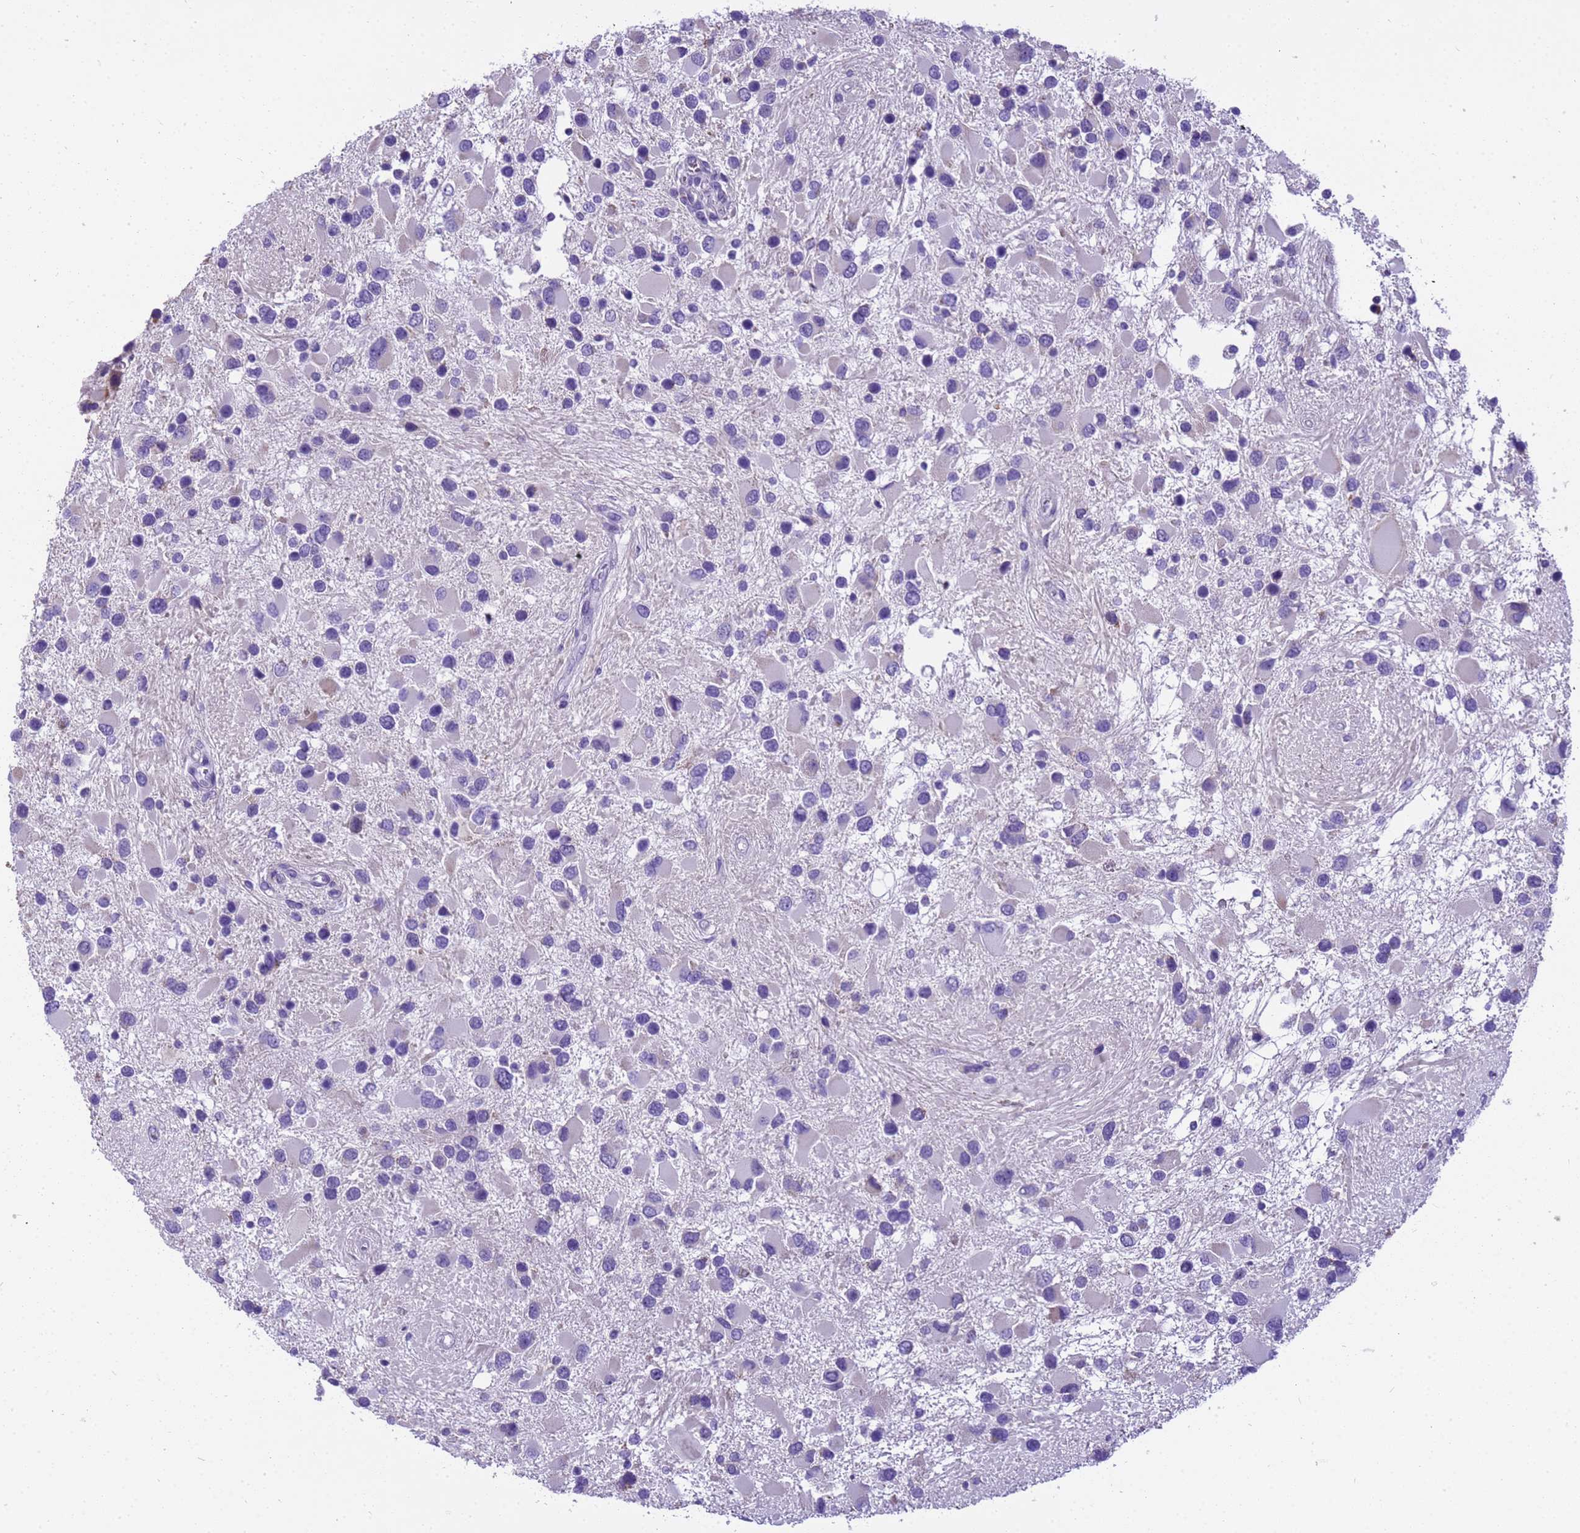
{"staining": {"intensity": "negative", "quantity": "none", "location": "none"}, "tissue": "glioma", "cell_type": "Tumor cells", "image_type": "cancer", "snomed": [{"axis": "morphology", "description": "Glioma, malignant, High grade"}, {"axis": "topography", "description": "Brain"}], "caption": "Glioma was stained to show a protein in brown. There is no significant expression in tumor cells.", "gene": "PIEZO2", "patient": {"sex": "male", "age": 53}}